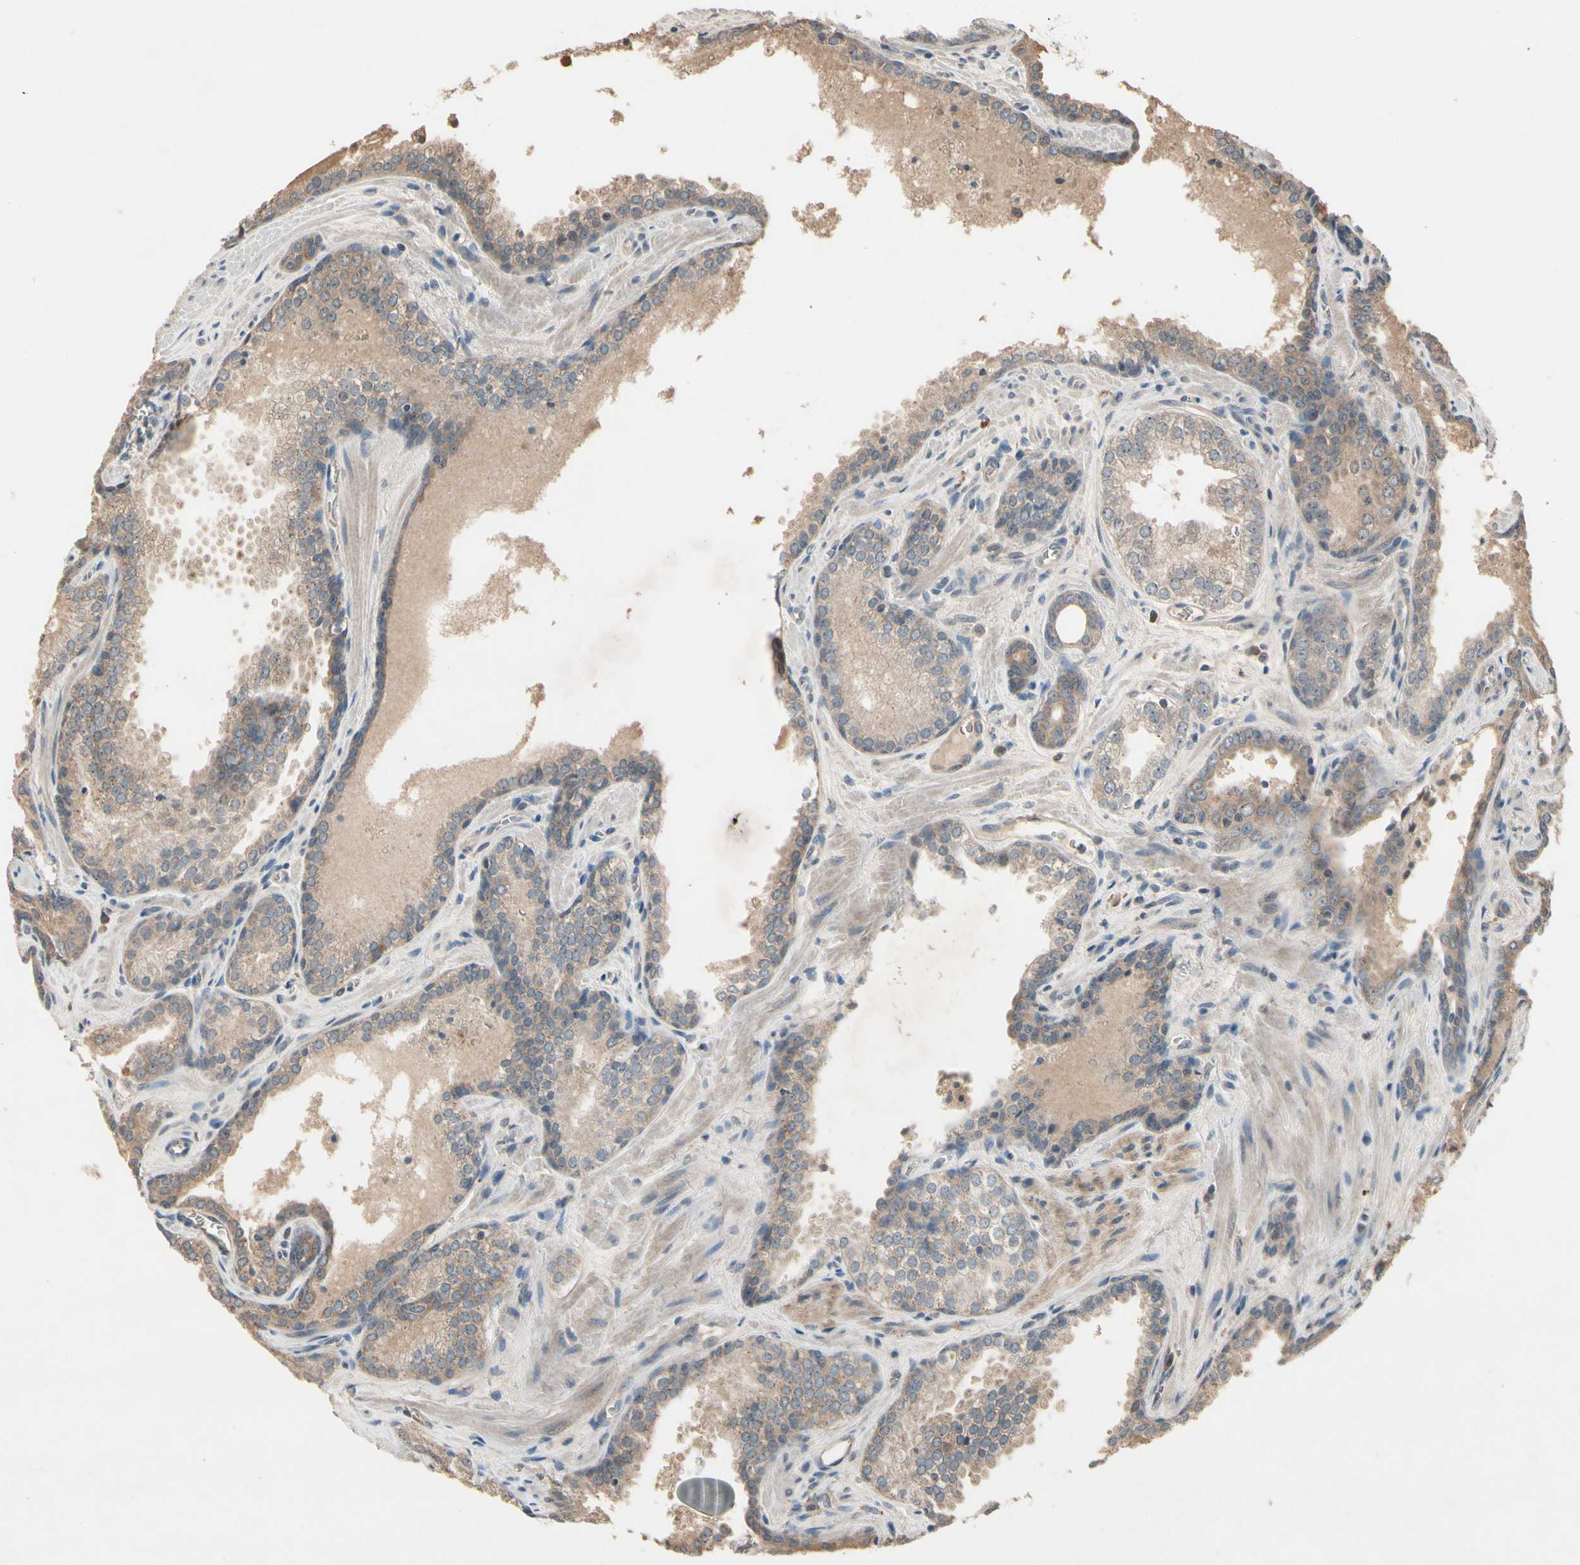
{"staining": {"intensity": "weak", "quantity": ">75%", "location": "cytoplasmic/membranous"}, "tissue": "prostate cancer", "cell_type": "Tumor cells", "image_type": "cancer", "snomed": [{"axis": "morphology", "description": "Adenocarcinoma, Low grade"}, {"axis": "topography", "description": "Prostate"}], "caption": "Immunohistochemistry image of neoplastic tissue: adenocarcinoma (low-grade) (prostate) stained using immunohistochemistry (IHC) exhibits low levels of weak protein expression localized specifically in the cytoplasmic/membranous of tumor cells, appearing as a cytoplasmic/membranous brown color.", "gene": "NSF", "patient": {"sex": "male", "age": 60}}